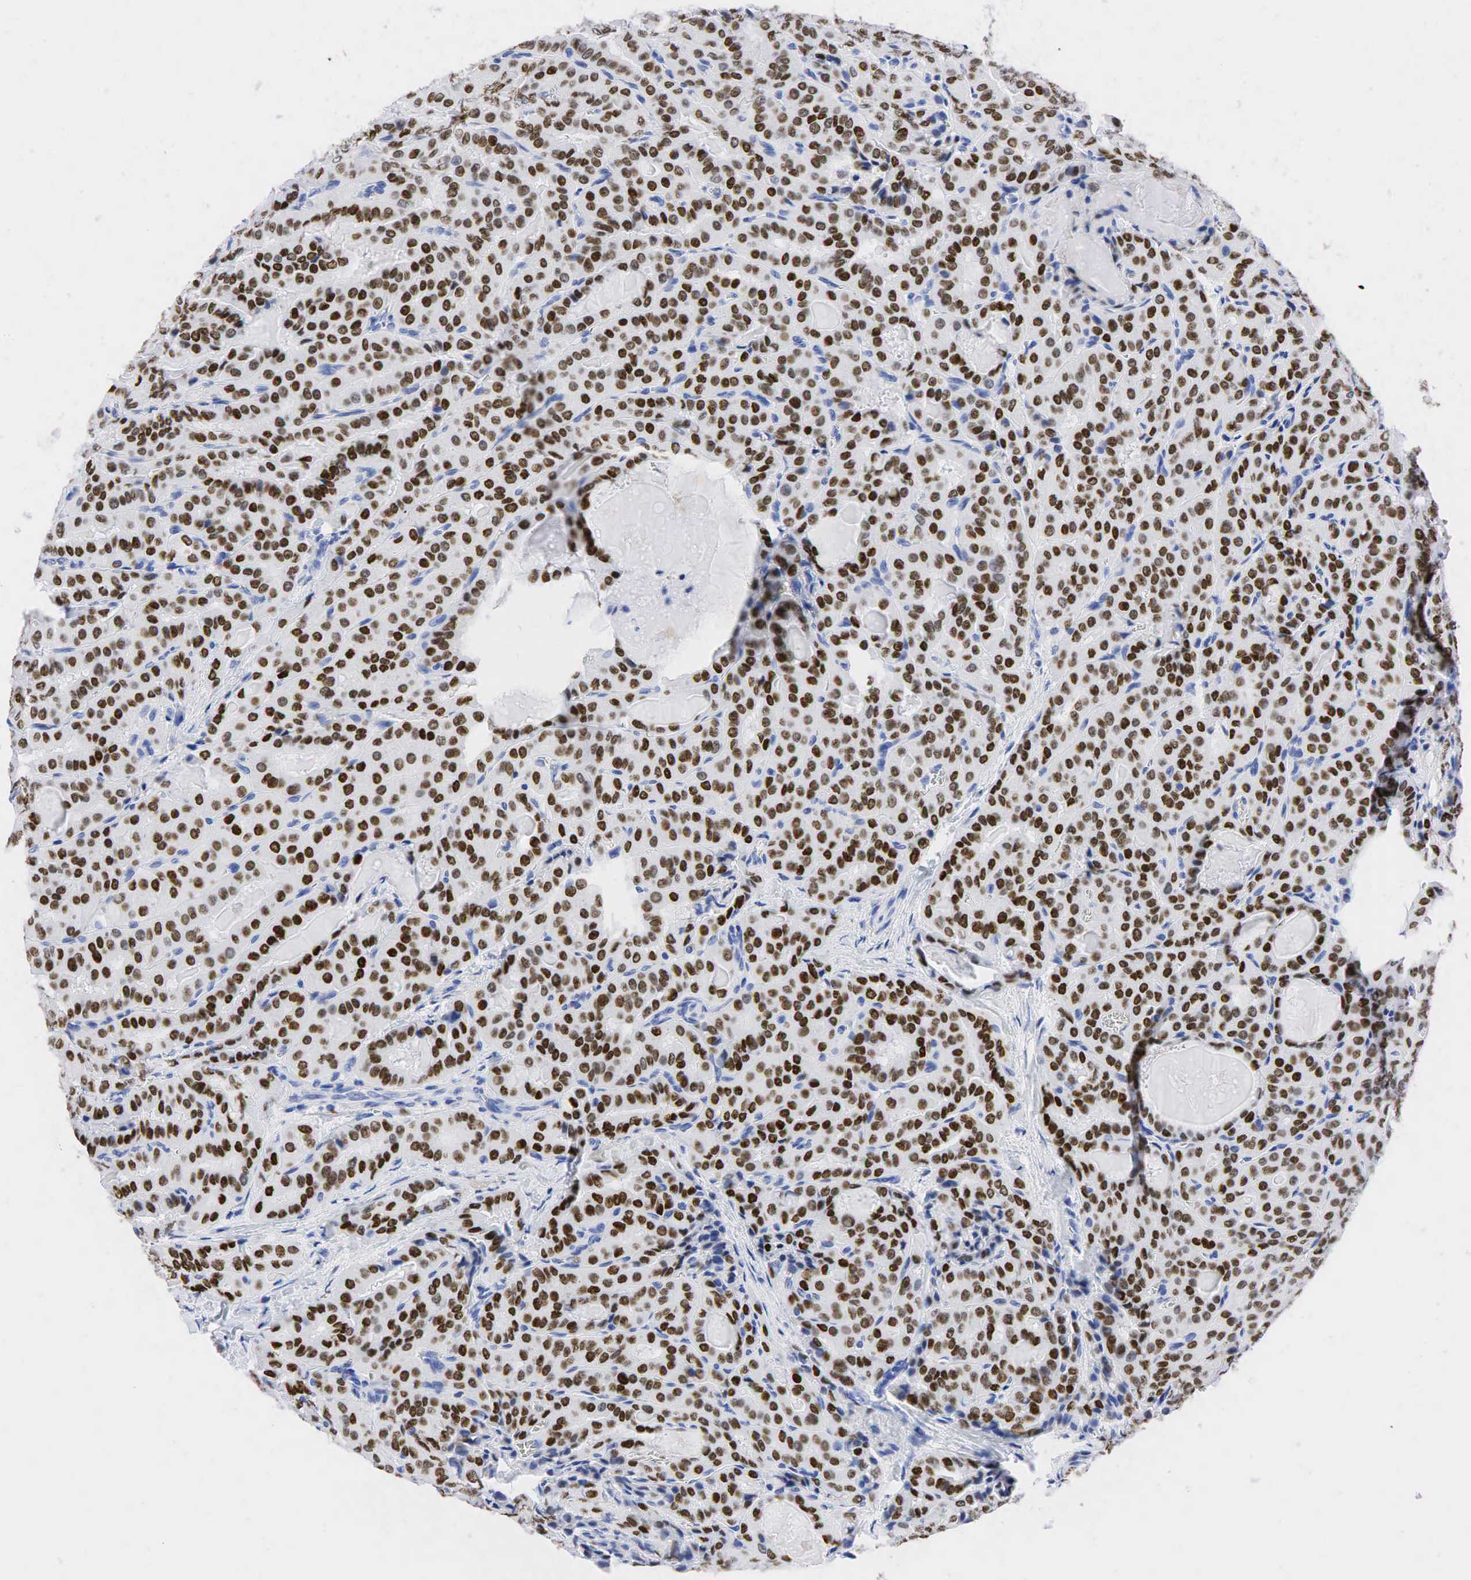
{"staining": {"intensity": "strong", "quantity": ">75%", "location": "nuclear"}, "tissue": "thyroid cancer", "cell_type": "Tumor cells", "image_type": "cancer", "snomed": [{"axis": "morphology", "description": "Papillary adenocarcinoma, NOS"}, {"axis": "topography", "description": "Thyroid gland"}], "caption": "Immunohistochemistry of human thyroid cancer (papillary adenocarcinoma) exhibits high levels of strong nuclear staining in about >75% of tumor cells.", "gene": "NKX2-1", "patient": {"sex": "female", "age": 71}}